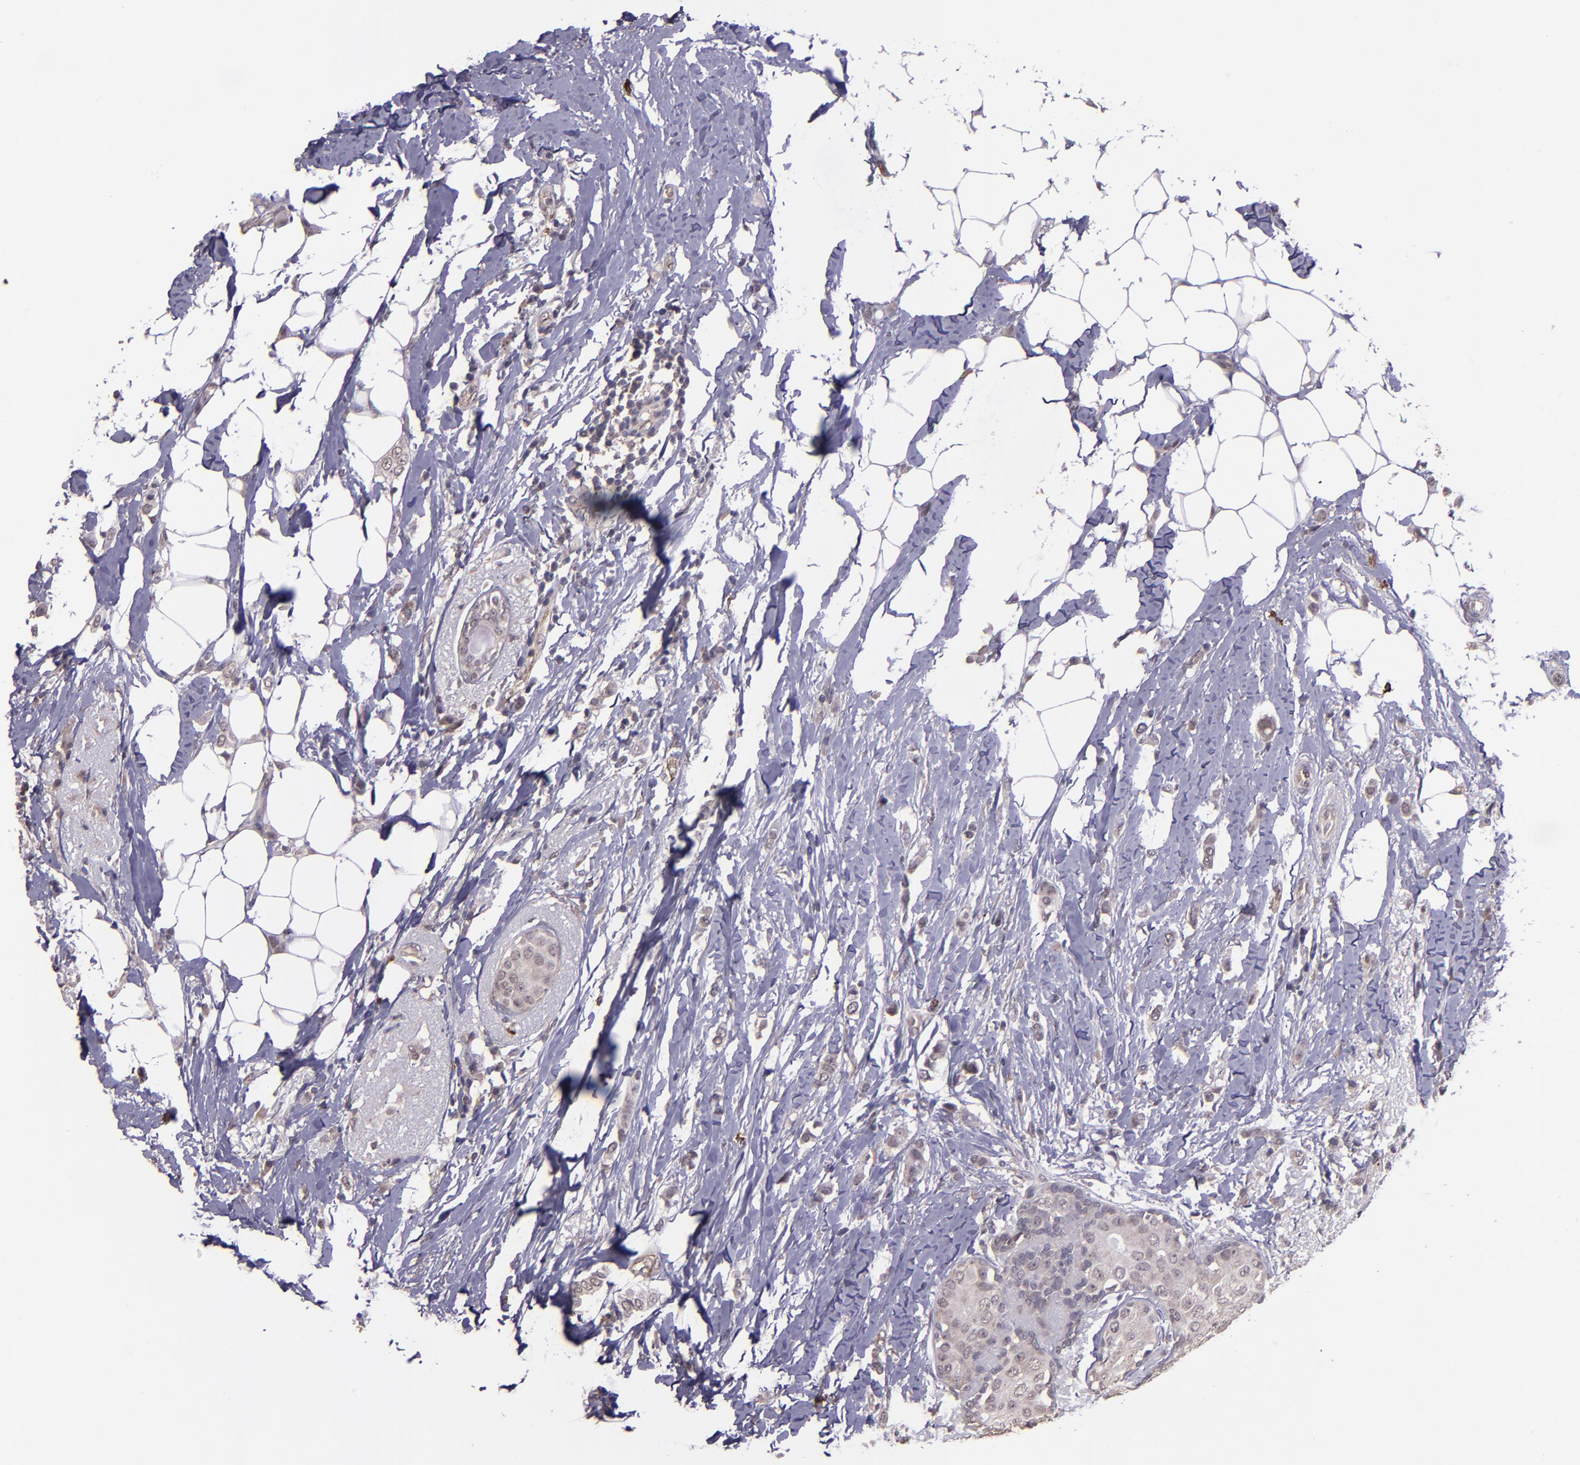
{"staining": {"intensity": "weak", "quantity": ">75%", "location": "cytoplasmic/membranous"}, "tissue": "breast cancer", "cell_type": "Tumor cells", "image_type": "cancer", "snomed": [{"axis": "morphology", "description": "Lobular carcinoma"}, {"axis": "topography", "description": "Breast"}], "caption": "About >75% of tumor cells in human breast cancer (lobular carcinoma) demonstrate weak cytoplasmic/membranous protein positivity as visualized by brown immunohistochemical staining.", "gene": "TAF7L", "patient": {"sex": "female", "age": 55}}